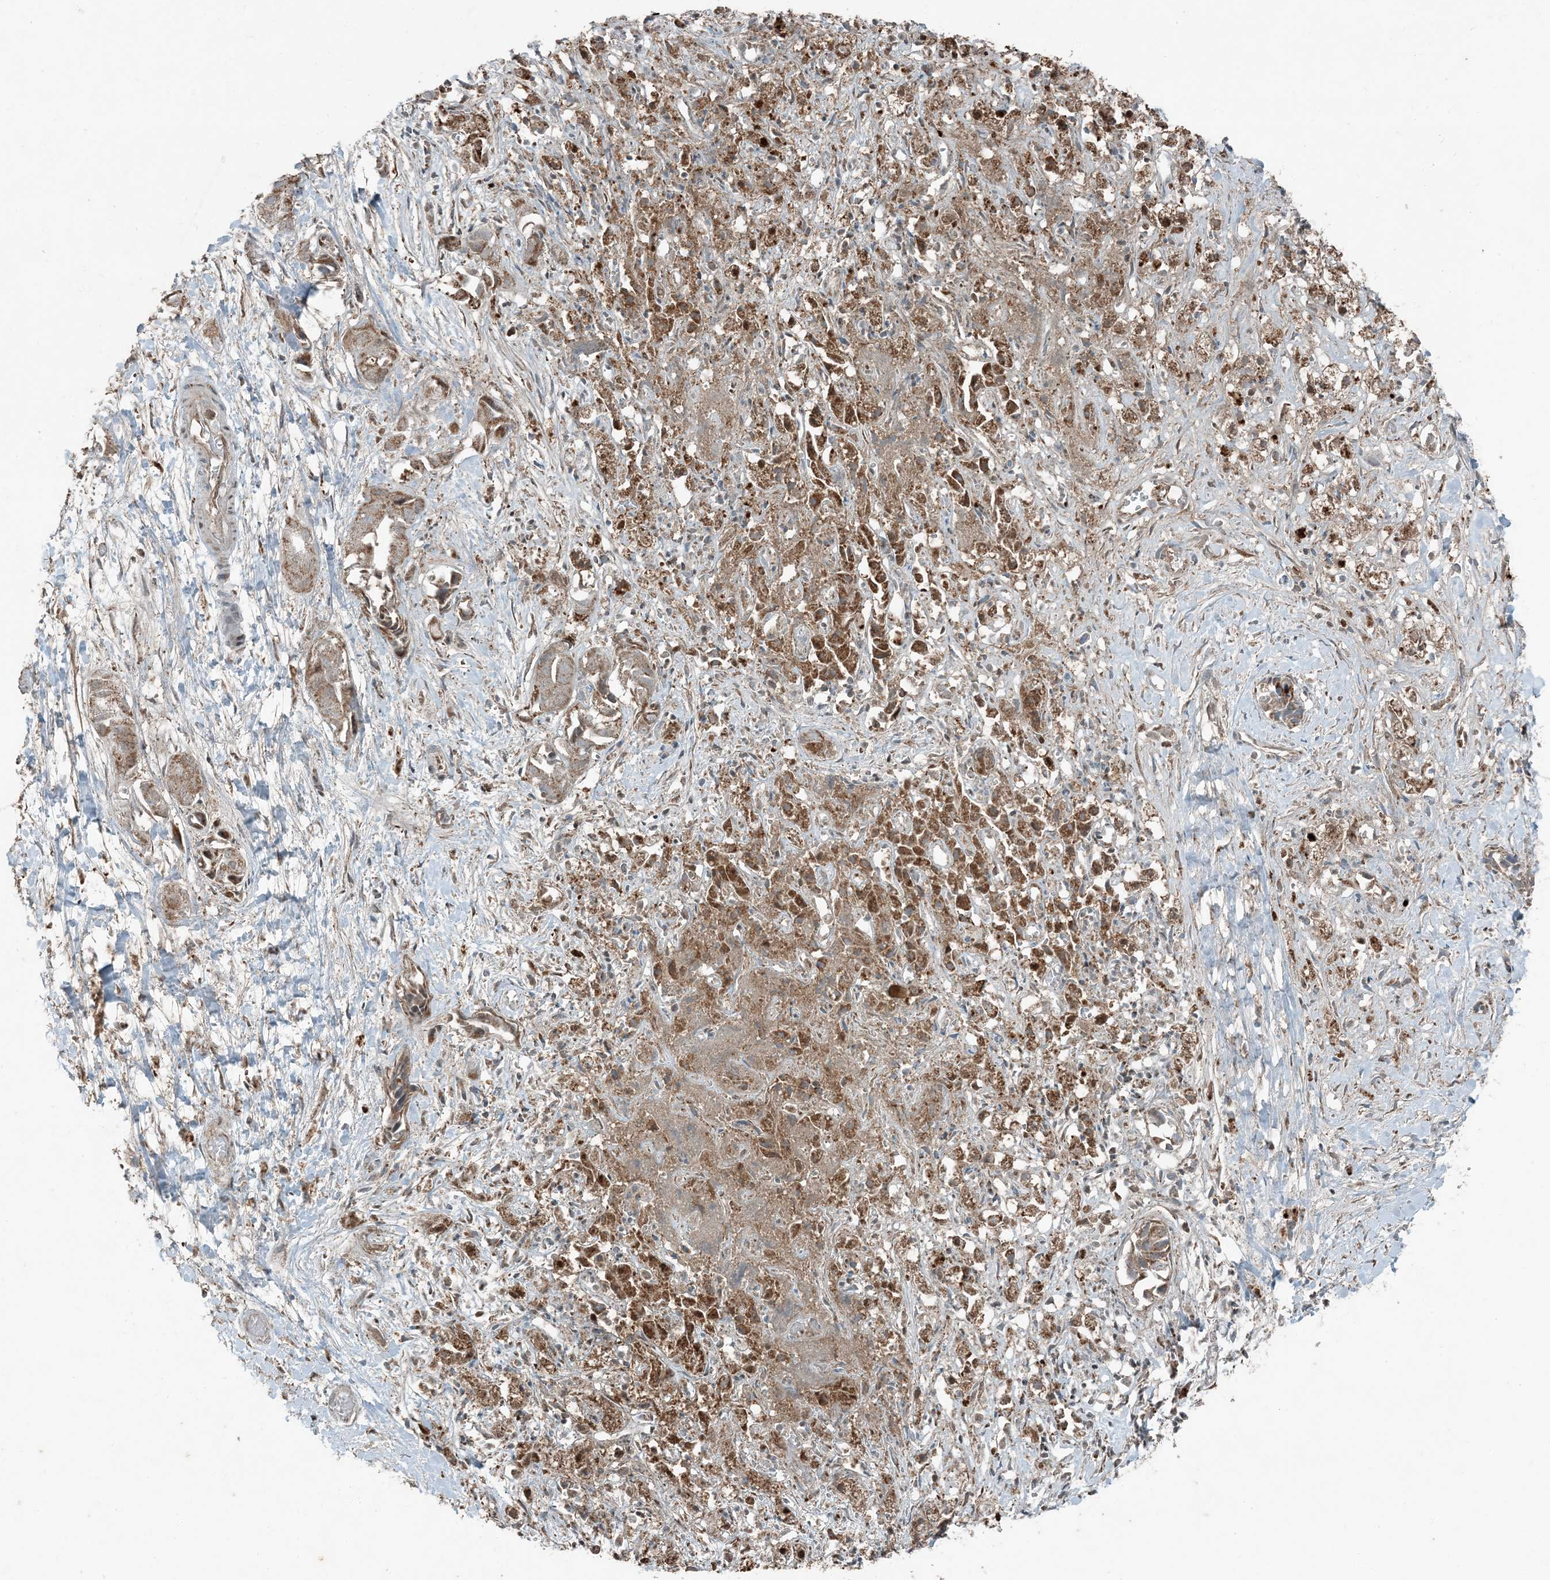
{"staining": {"intensity": "moderate", "quantity": ">75%", "location": "cytoplasmic/membranous,nuclear"}, "tissue": "liver cancer", "cell_type": "Tumor cells", "image_type": "cancer", "snomed": [{"axis": "morphology", "description": "Cholangiocarcinoma"}, {"axis": "topography", "description": "Liver"}], "caption": "Liver cholangiocarcinoma stained with a protein marker shows moderate staining in tumor cells.", "gene": "TADA2B", "patient": {"sex": "female", "age": 52}}